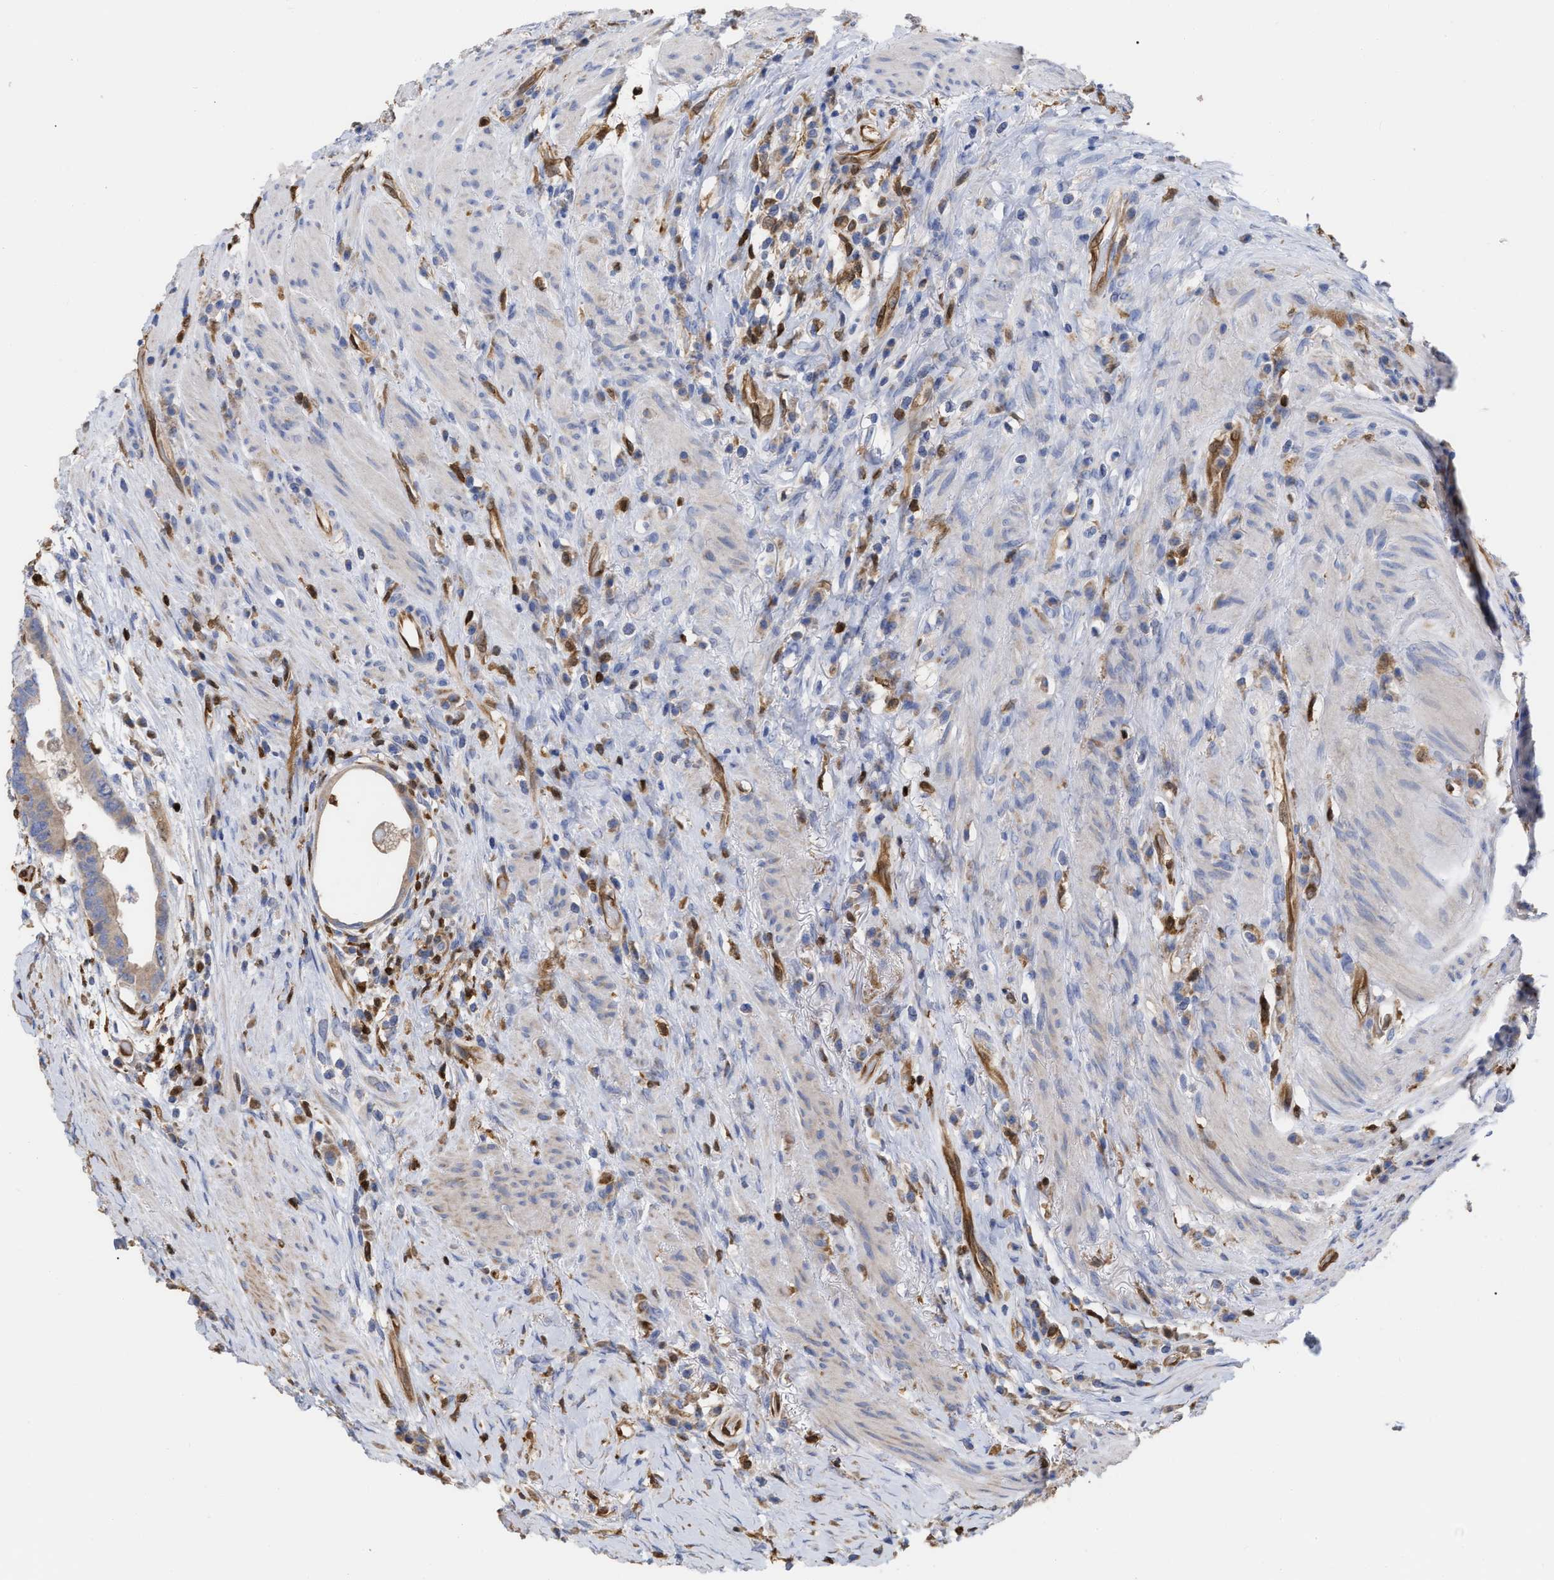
{"staining": {"intensity": "weak", "quantity": "25%-75%", "location": "cytoplasmic/membranous"}, "tissue": "colorectal cancer", "cell_type": "Tumor cells", "image_type": "cancer", "snomed": [{"axis": "morphology", "description": "Adenocarcinoma, NOS"}, {"axis": "topography", "description": "Rectum"}], "caption": "Adenocarcinoma (colorectal) stained with a protein marker demonstrates weak staining in tumor cells.", "gene": "GIMAP4", "patient": {"sex": "female", "age": 89}}